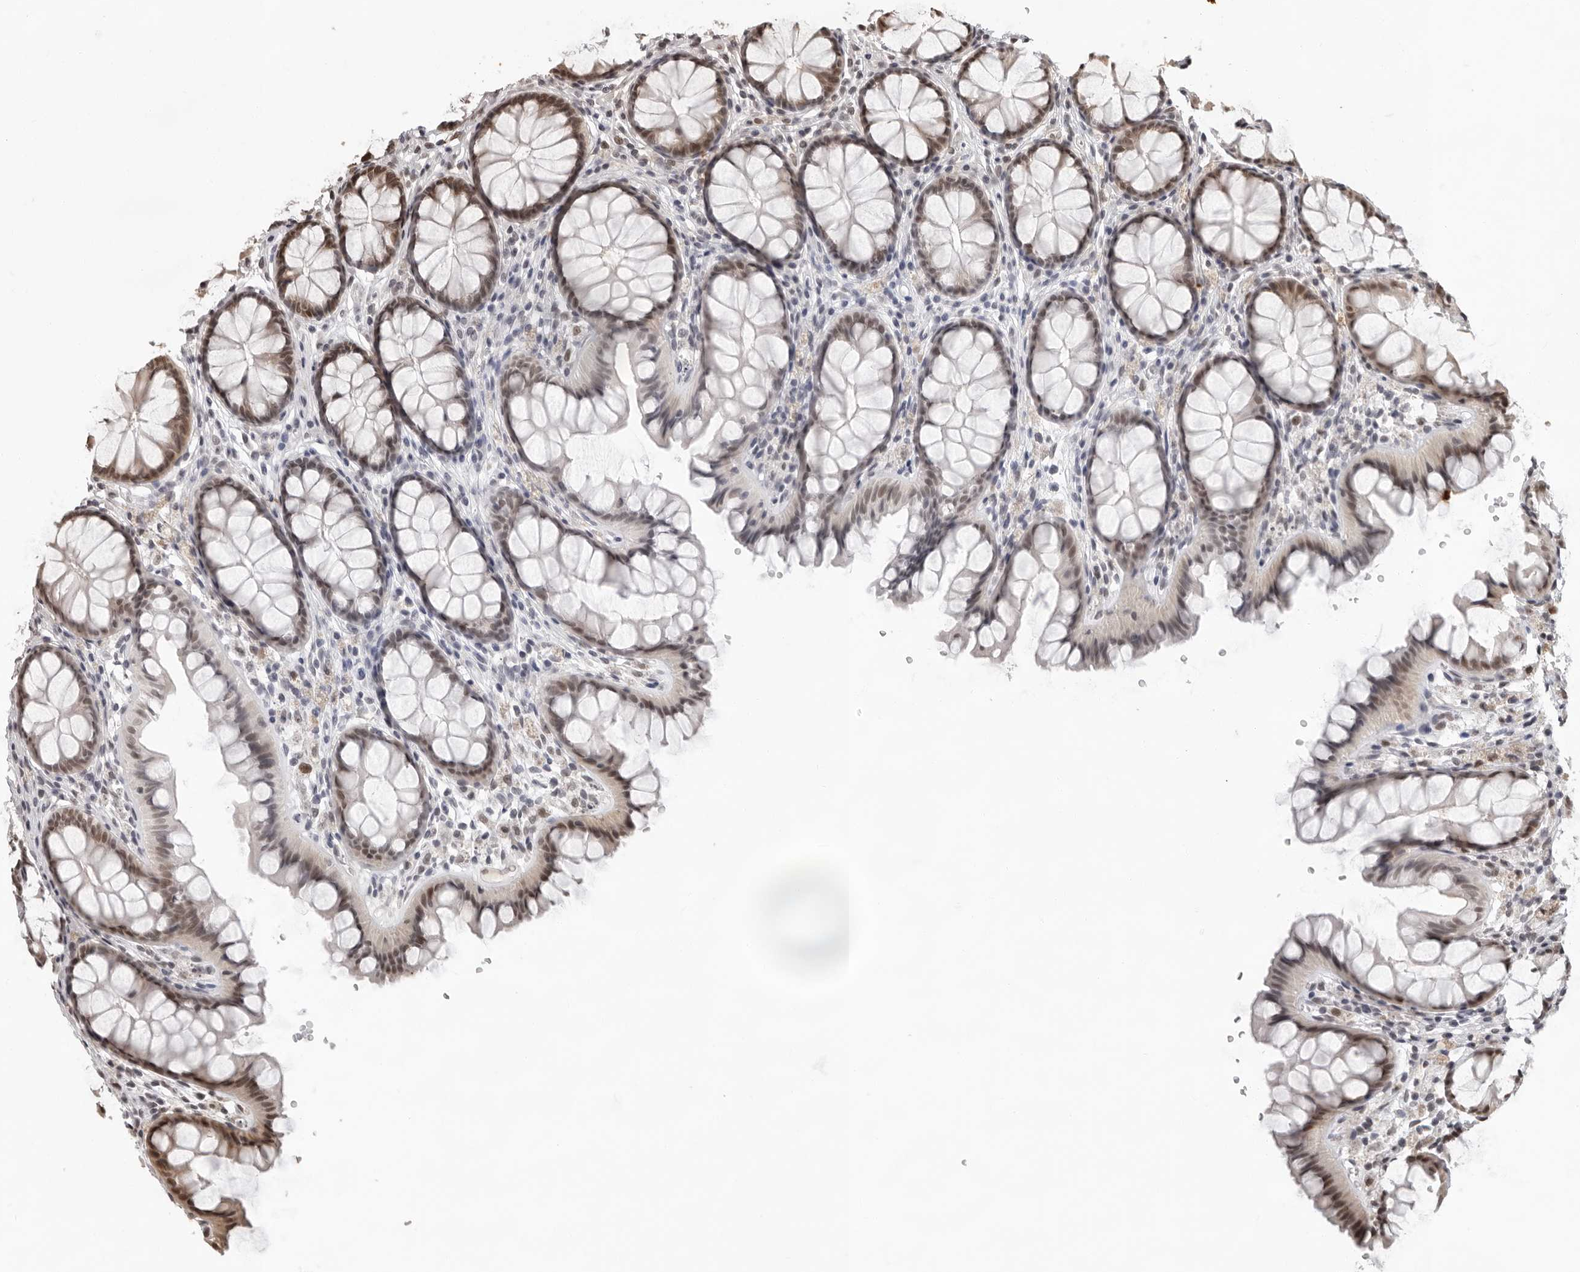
{"staining": {"intensity": "weak", "quantity": ">75%", "location": "nuclear"}, "tissue": "colon", "cell_type": "Endothelial cells", "image_type": "normal", "snomed": [{"axis": "morphology", "description": "Normal tissue, NOS"}, {"axis": "topography", "description": "Colon"}], "caption": "Colon stained with immunohistochemistry displays weak nuclear staining in about >75% of endothelial cells. (DAB (3,3'-diaminobenzidine) = brown stain, brightfield microscopy at high magnification).", "gene": "USP1", "patient": {"sex": "female", "age": 55}}